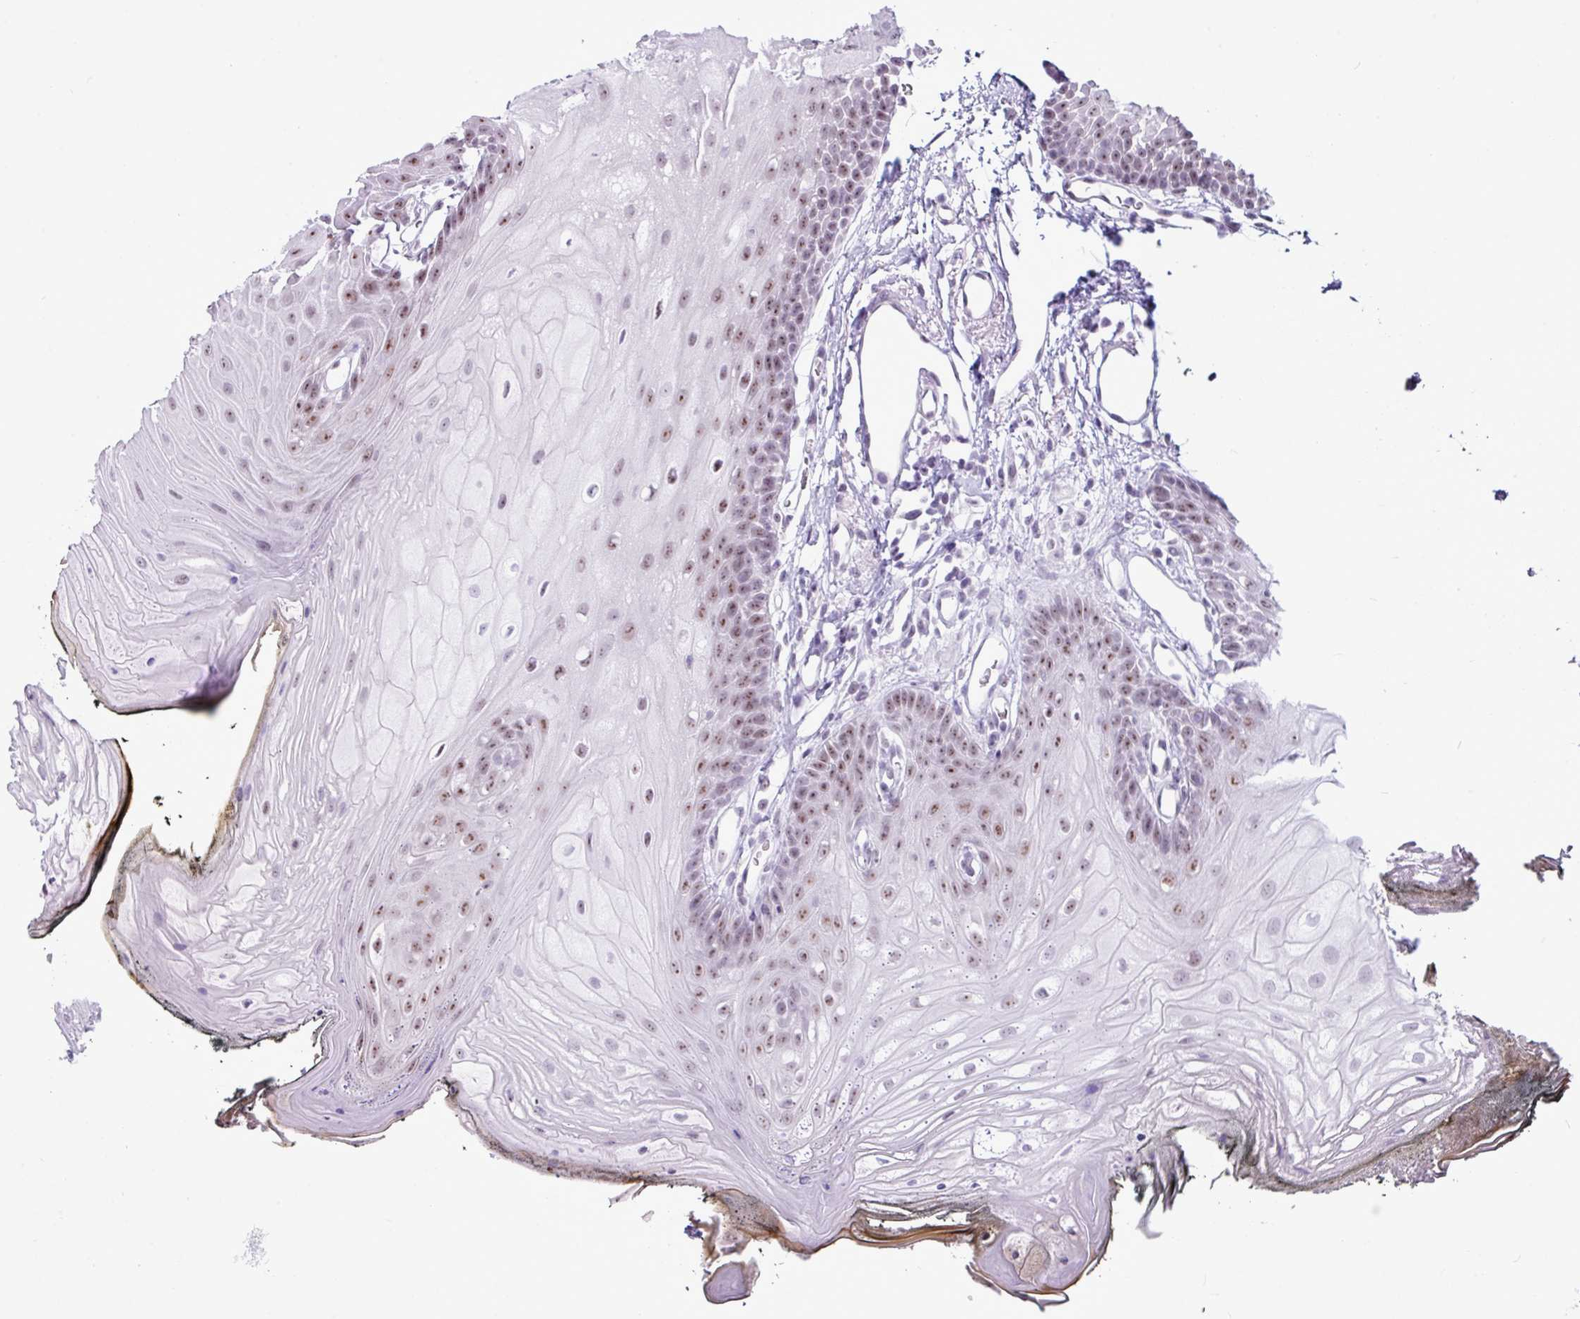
{"staining": {"intensity": "moderate", "quantity": "25%-75%", "location": "nuclear"}, "tissue": "oral mucosa", "cell_type": "Squamous epithelial cells", "image_type": "normal", "snomed": [{"axis": "morphology", "description": "Normal tissue, NOS"}, {"axis": "morphology", "description": "Squamous cell carcinoma, NOS"}, {"axis": "topography", "description": "Oral tissue"}, {"axis": "topography", "description": "Head-Neck"}], "caption": "IHC of normal human oral mucosa reveals medium levels of moderate nuclear expression in approximately 25%-75% of squamous epithelial cells. (DAB (3,3'-diaminobenzidine) IHC with brightfield microscopy, high magnification).", "gene": "UTP18", "patient": {"sex": "female", "age": 81}}